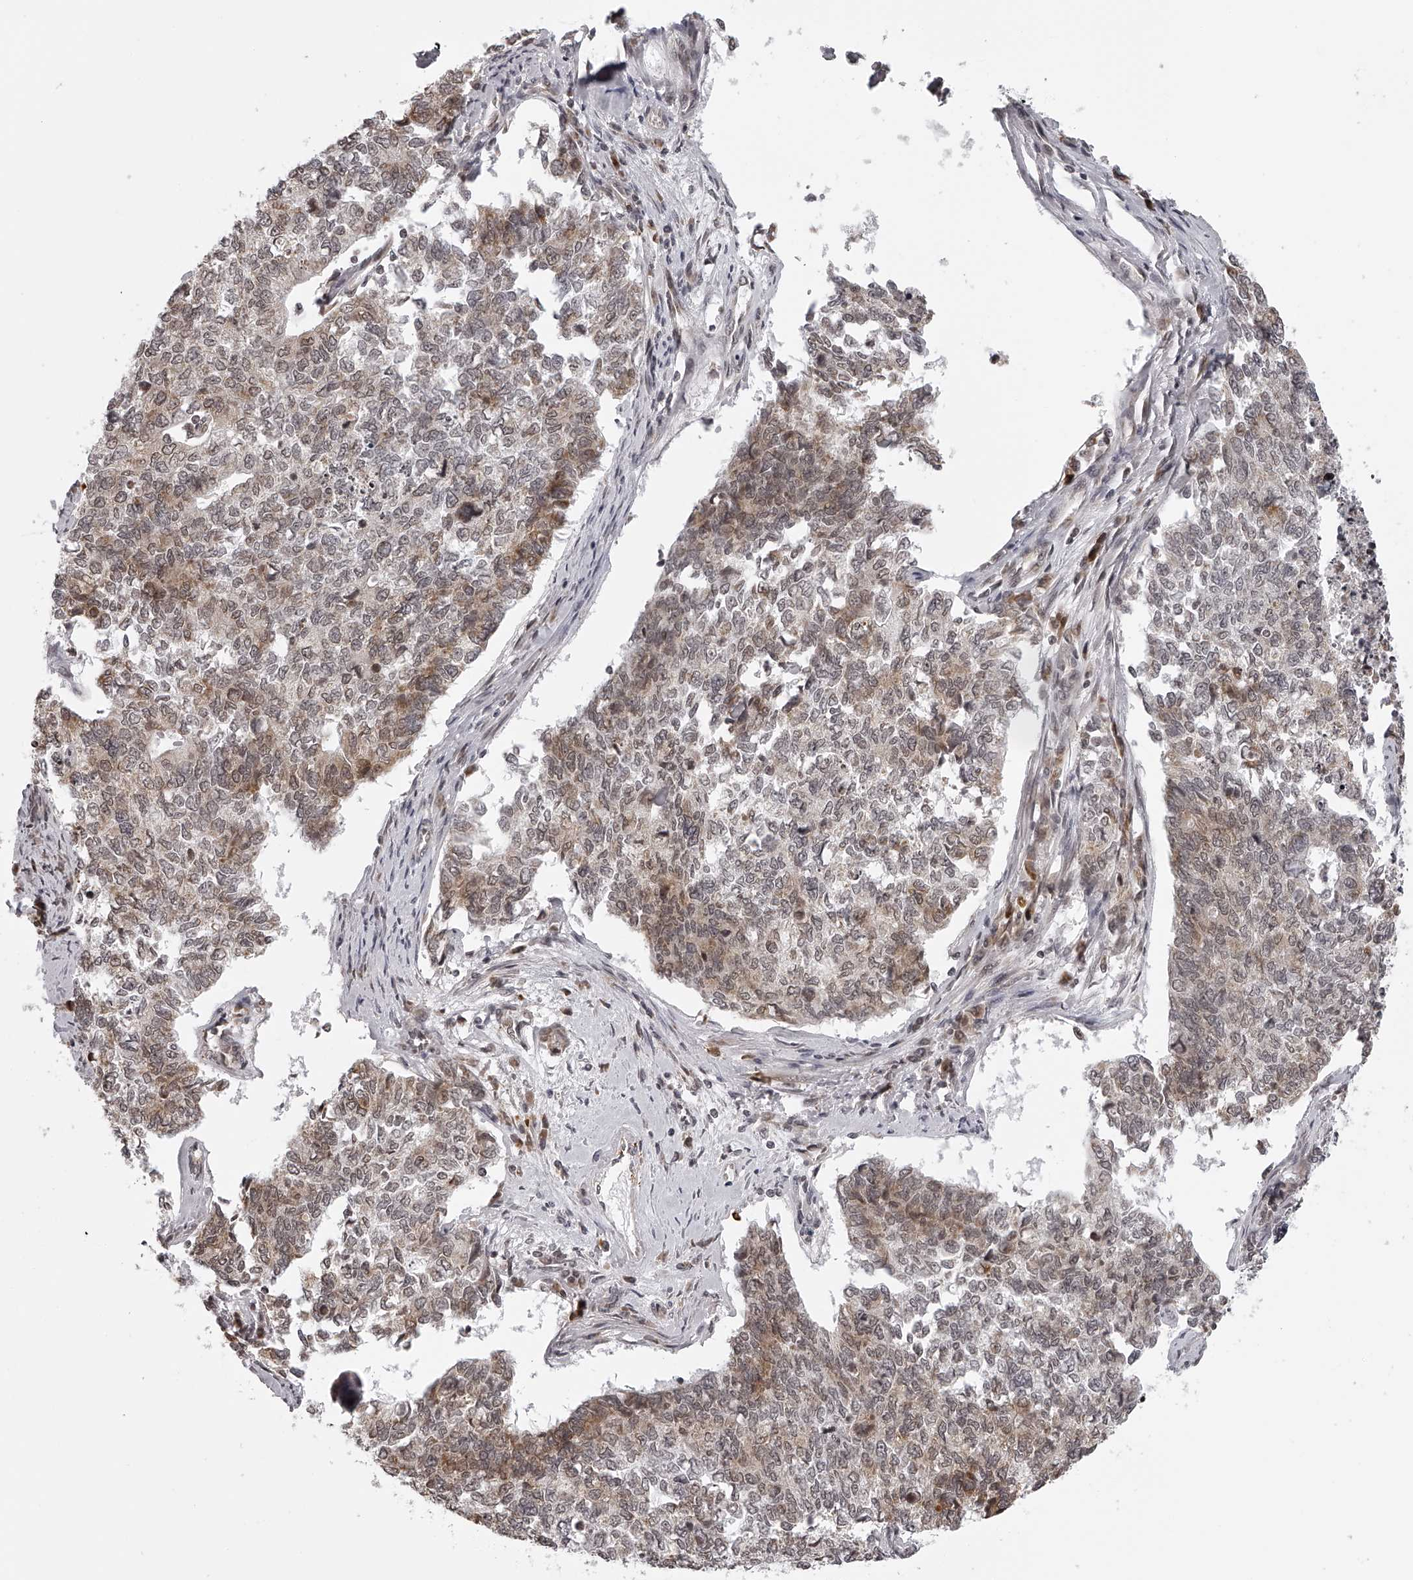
{"staining": {"intensity": "moderate", "quantity": "<25%", "location": "cytoplasmic/membranous,nuclear"}, "tissue": "cervical cancer", "cell_type": "Tumor cells", "image_type": "cancer", "snomed": [{"axis": "morphology", "description": "Squamous cell carcinoma, NOS"}, {"axis": "topography", "description": "Cervix"}], "caption": "An image of human cervical cancer stained for a protein reveals moderate cytoplasmic/membranous and nuclear brown staining in tumor cells.", "gene": "ODF2L", "patient": {"sex": "female", "age": 63}}